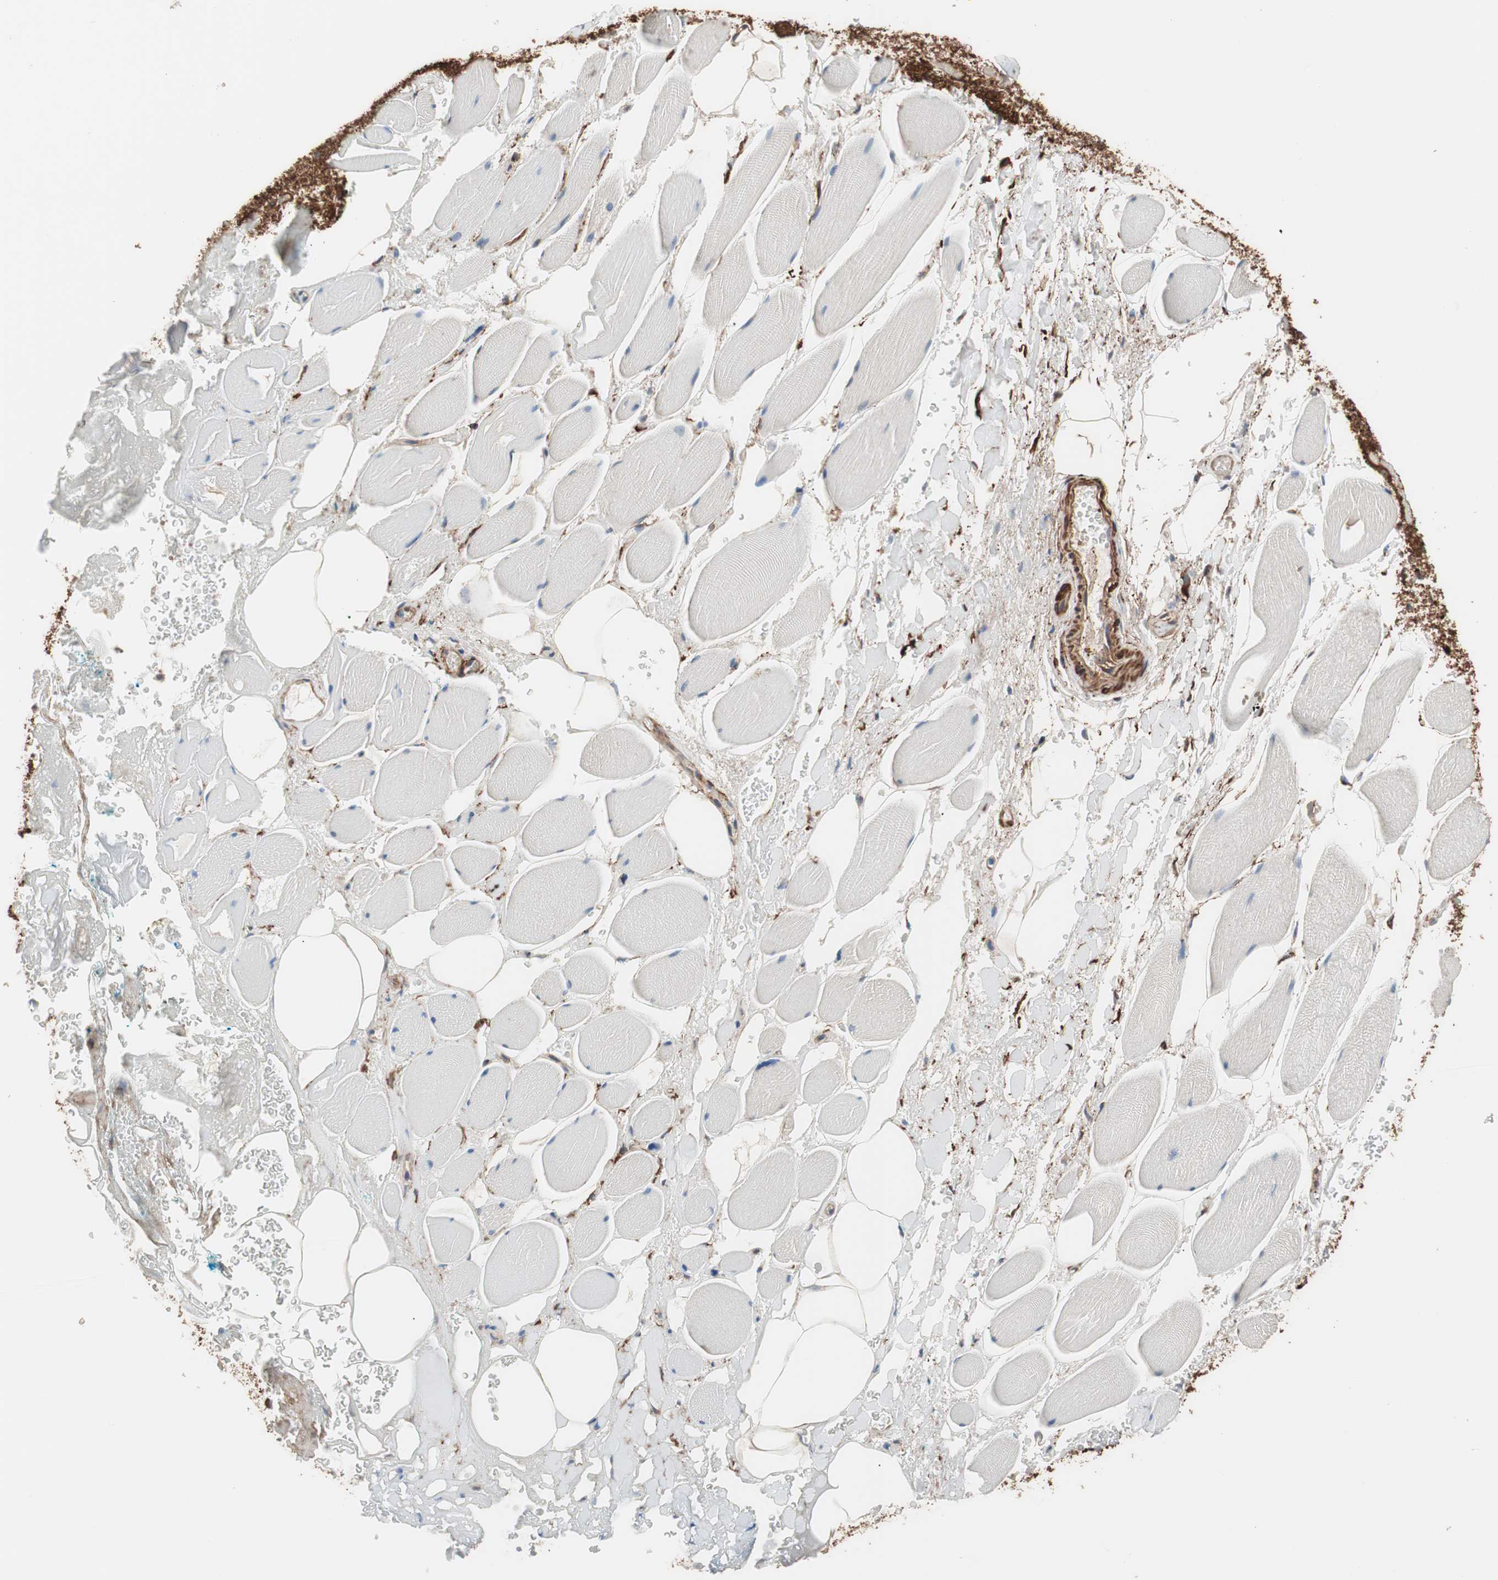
{"staining": {"intensity": "moderate", "quantity": ">75%", "location": "cytoplasmic/membranous"}, "tissue": "adipose tissue", "cell_type": "Adipocytes", "image_type": "normal", "snomed": [{"axis": "morphology", "description": "Normal tissue, NOS"}, {"axis": "topography", "description": "Soft tissue"}, {"axis": "topography", "description": "Peripheral nerve tissue"}], "caption": "Adipocytes demonstrate medium levels of moderate cytoplasmic/membranous positivity in about >75% of cells in unremarkable human adipose tissue.", "gene": "GPSM2", "patient": {"sex": "female", "age": 71}}